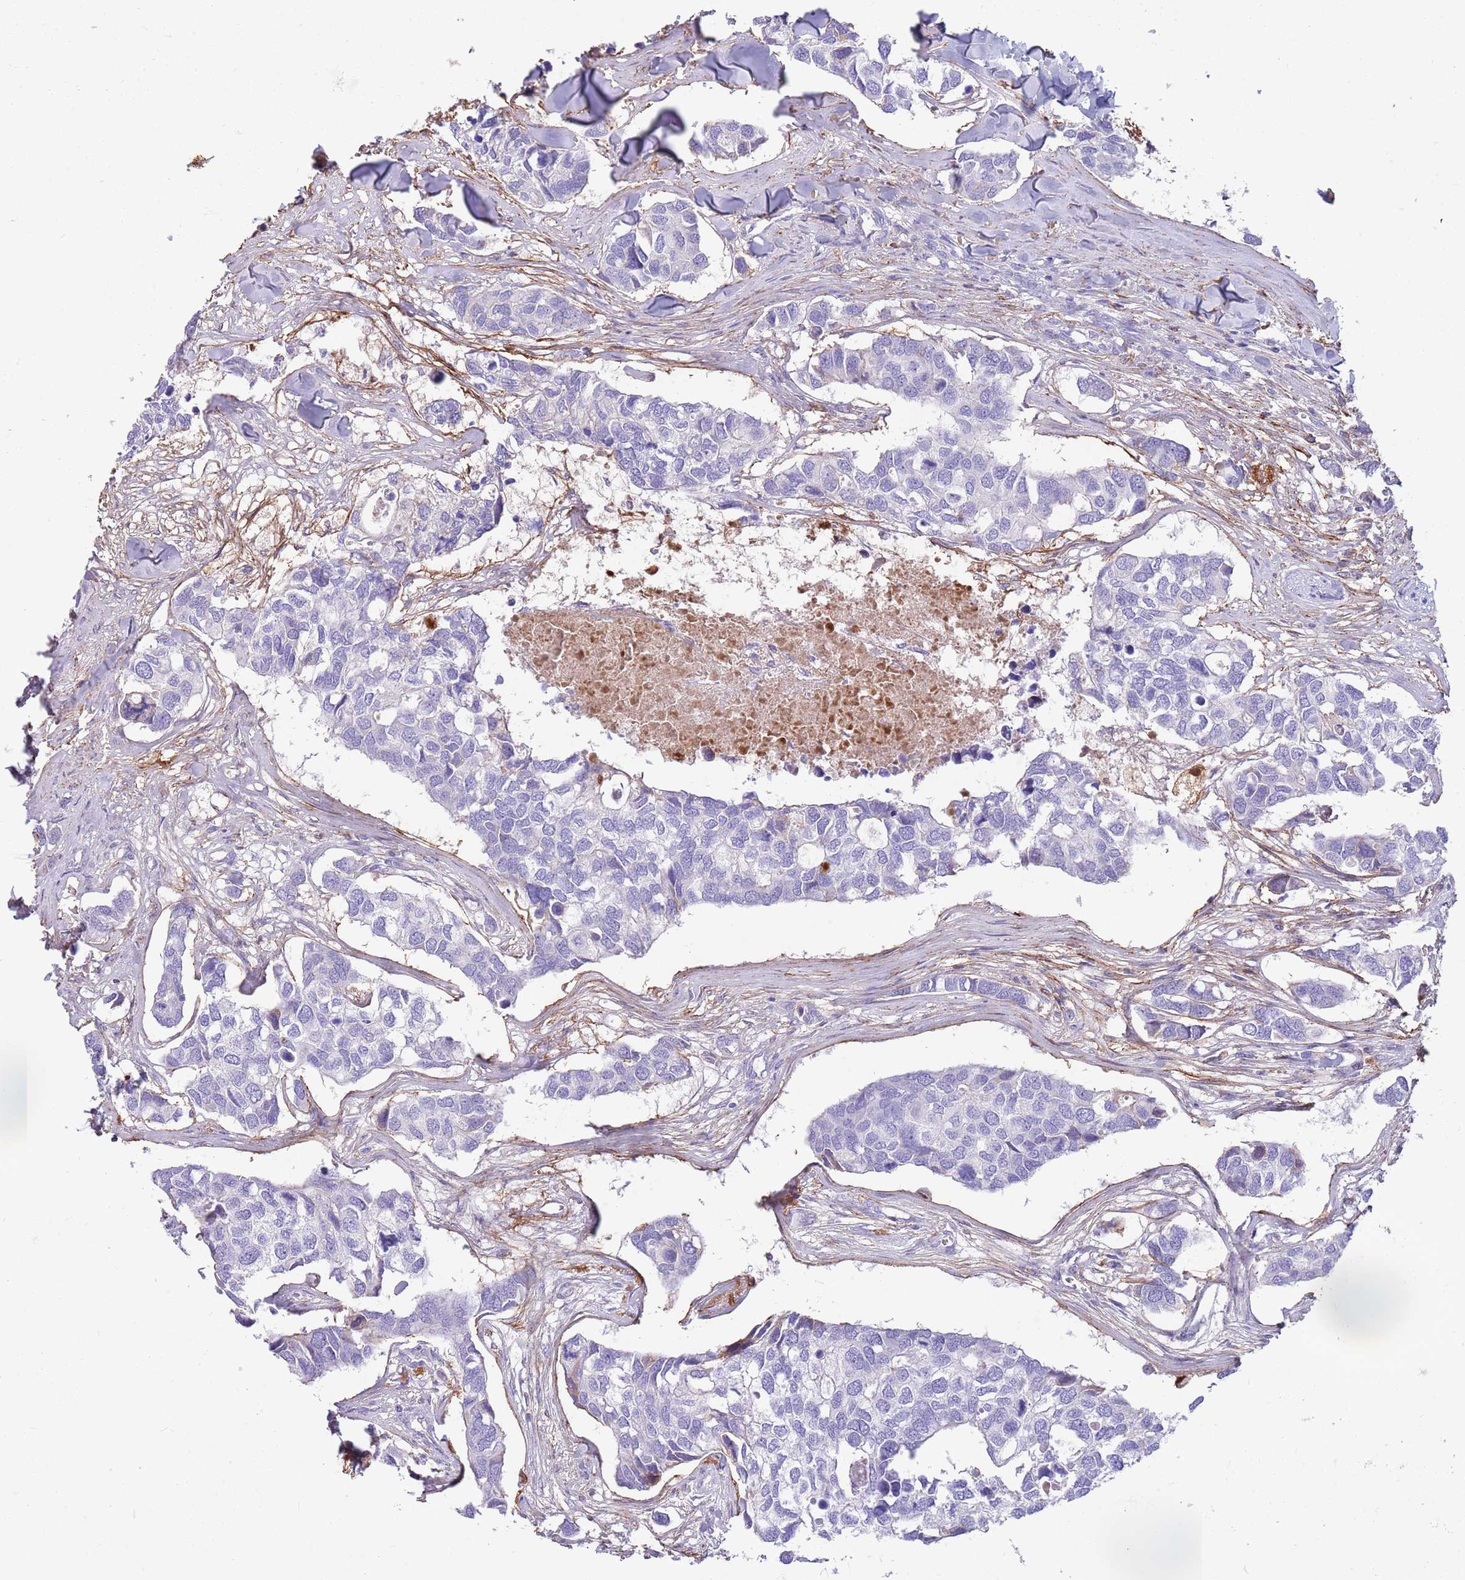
{"staining": {"intensity": "negative", "quantity": "none", "location": "none"}, "tissue": "breast cancer", "cell_type": "Tumor cells", "image_type": "cancer", "snomed": [{"axis": "morphology", "description": "Duct carcinoma"}, {"axis": "topography", "description": "Breast"}], "caption": "Immunohistochemistry histopathology image of human breast cancer stained for a protein (brown), which reveals no positivity in tumor cells.", "gene": "LEPROTL1", "patient": {"sex": "female", "age": 83}}